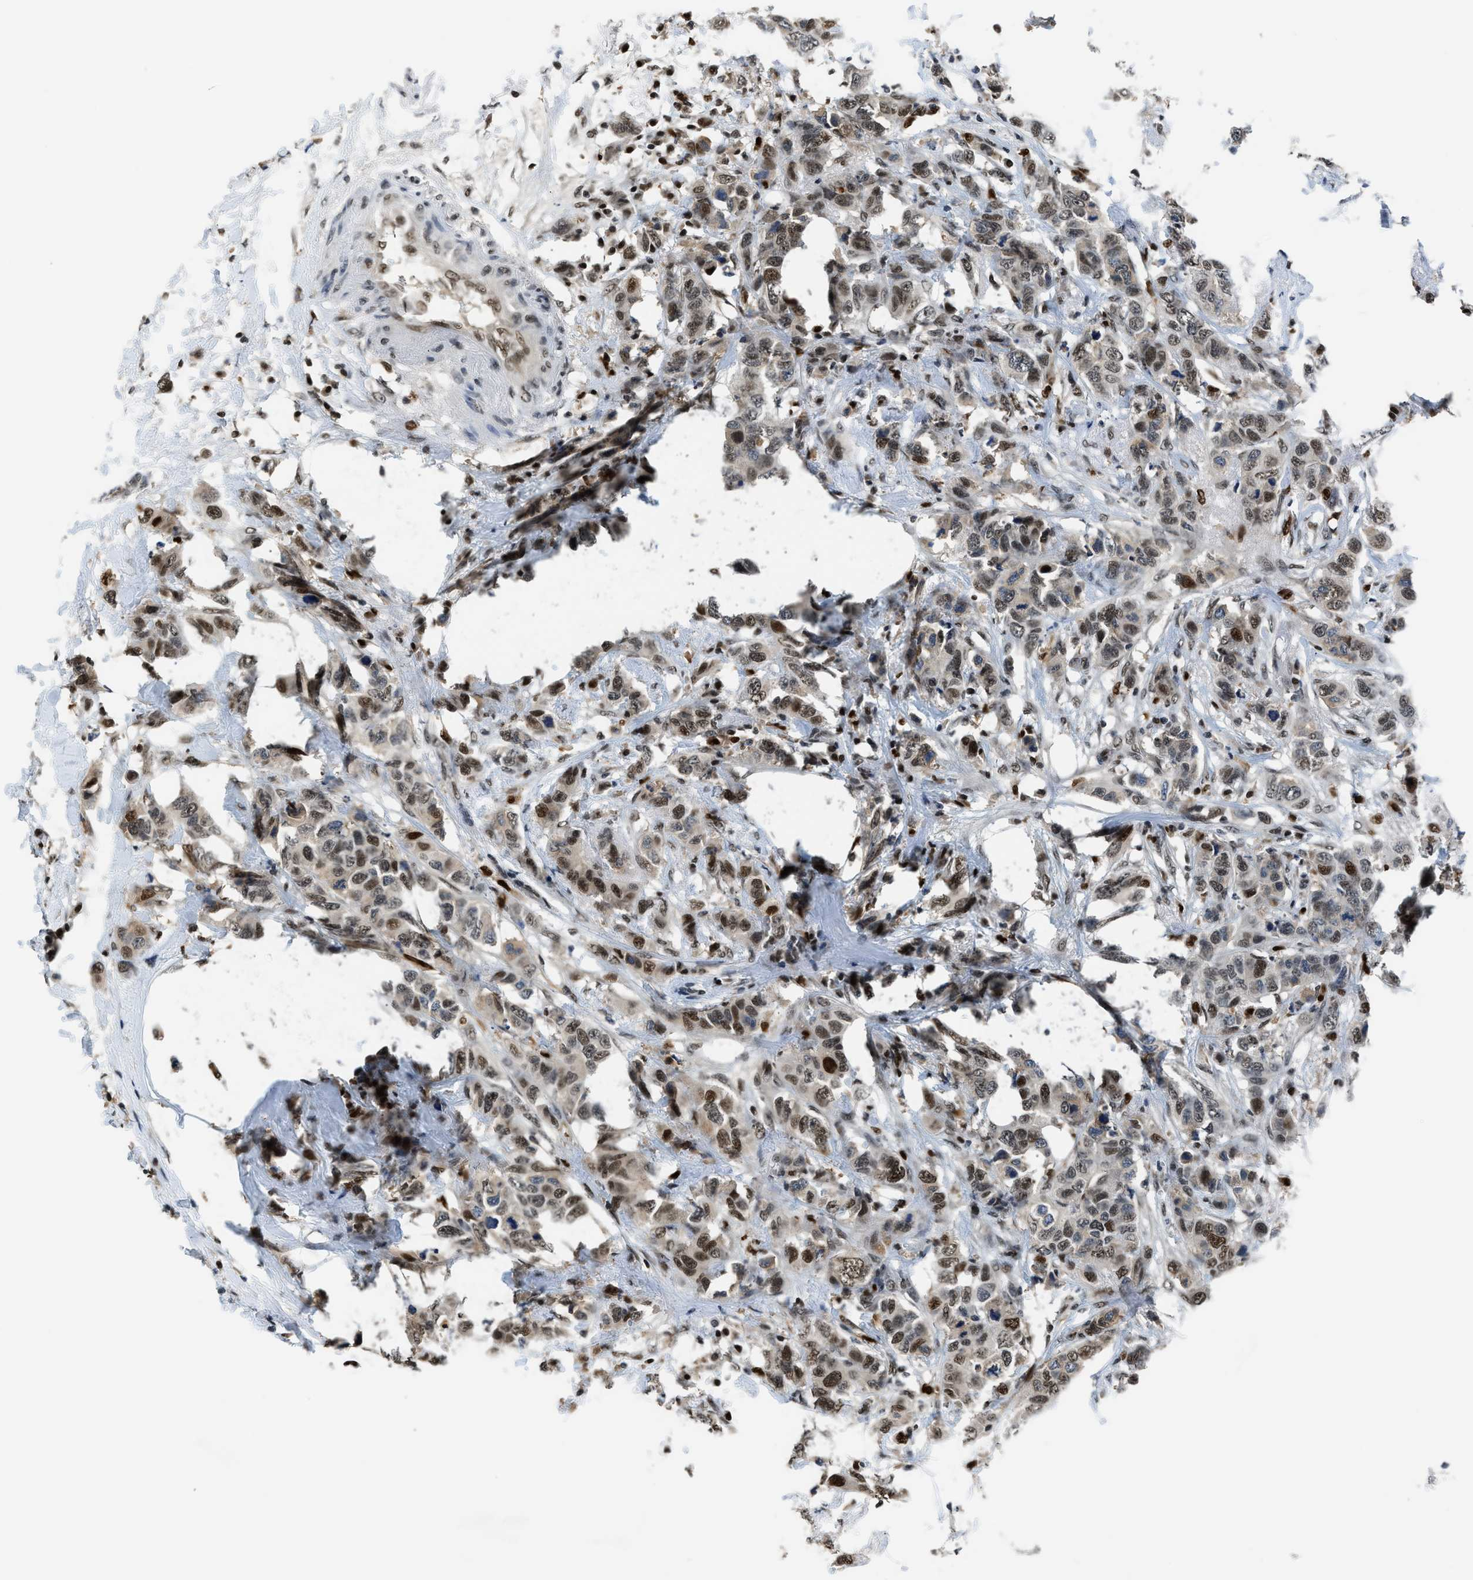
{"staining": {"intensity": "moderate", "quantity": ">75%", "location": "nuclear"}, "tissue": "breast cancer", "cell_type": "Tumor cells", "image_type": "cancer", "snomed": [{"axis": "morphology", "description": "Duct carcinoma"}, {"axis": "topography", "description": "Breast"}], "caption": "This histopathology image shows immunohistochemistry staining of human breast invasive ductal carcinoma, with medium moderate nuclear positivity in about >75% of tumor cells.", "gene": "ALX1", "patient": {"sex": "female", "age": 37}}